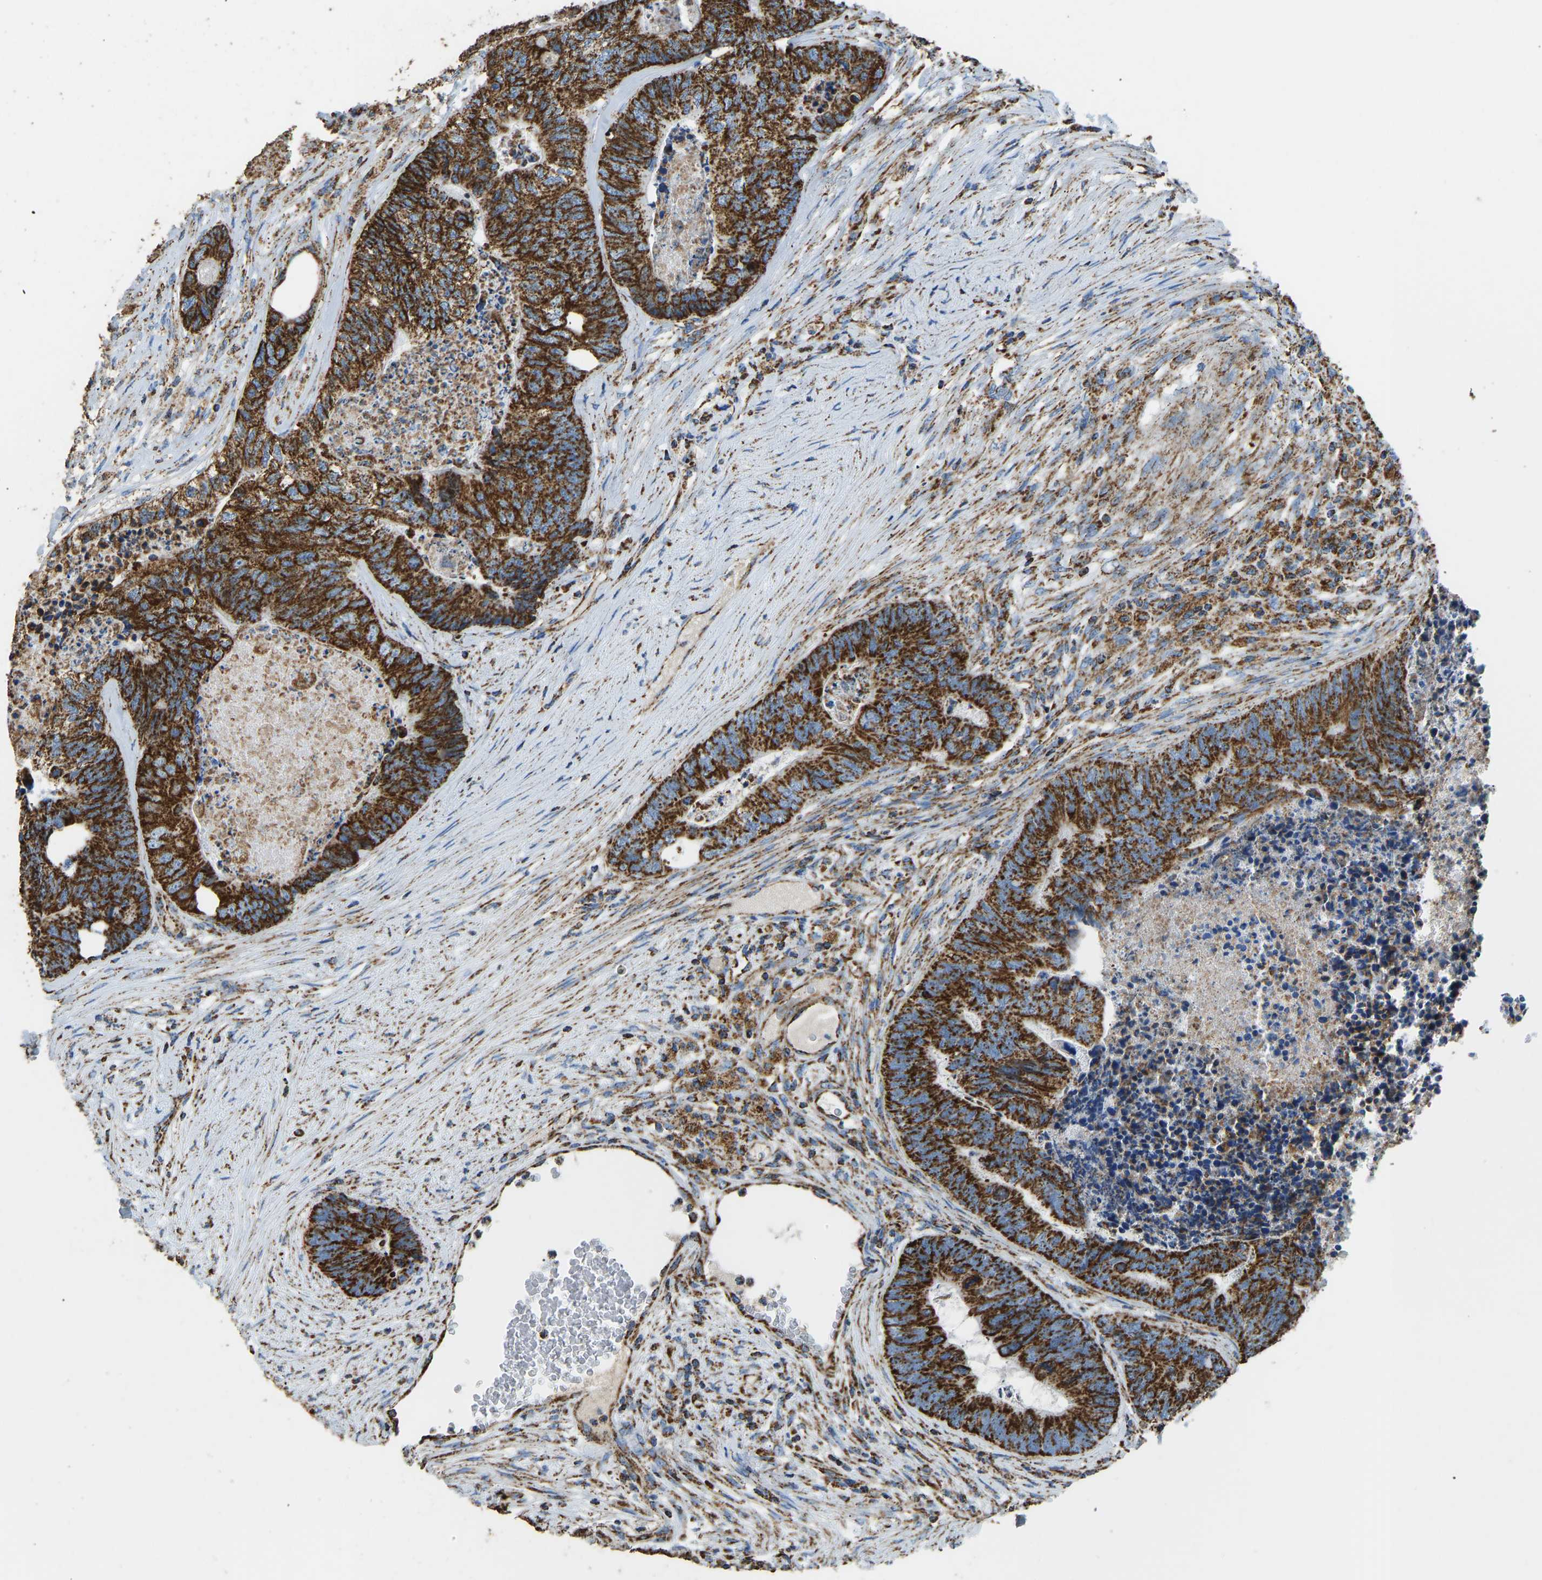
{"staining": {"intensity": "strong", "quantity": ">75%", "location": "cytoplasmic/membranous"}, "tissue": "colorectal cancer", "cell_type": "Tumor cells", "image_type": "cancer", "snomed": [{"axis": "morphology", "description": "Adenocarcinoma, NOS"}, {"axis": "topography", "description": "Colon"}], "caption": "Colorectal cancer stained with immunohistochemistry shows strong cytoplasmic/membranous expression in about >75% of tumor cells. (Brightfield microscopy of DAB IHC at high magnification).", "gene": "IRX6", "patient": {"sex": "female", "age": 67}}